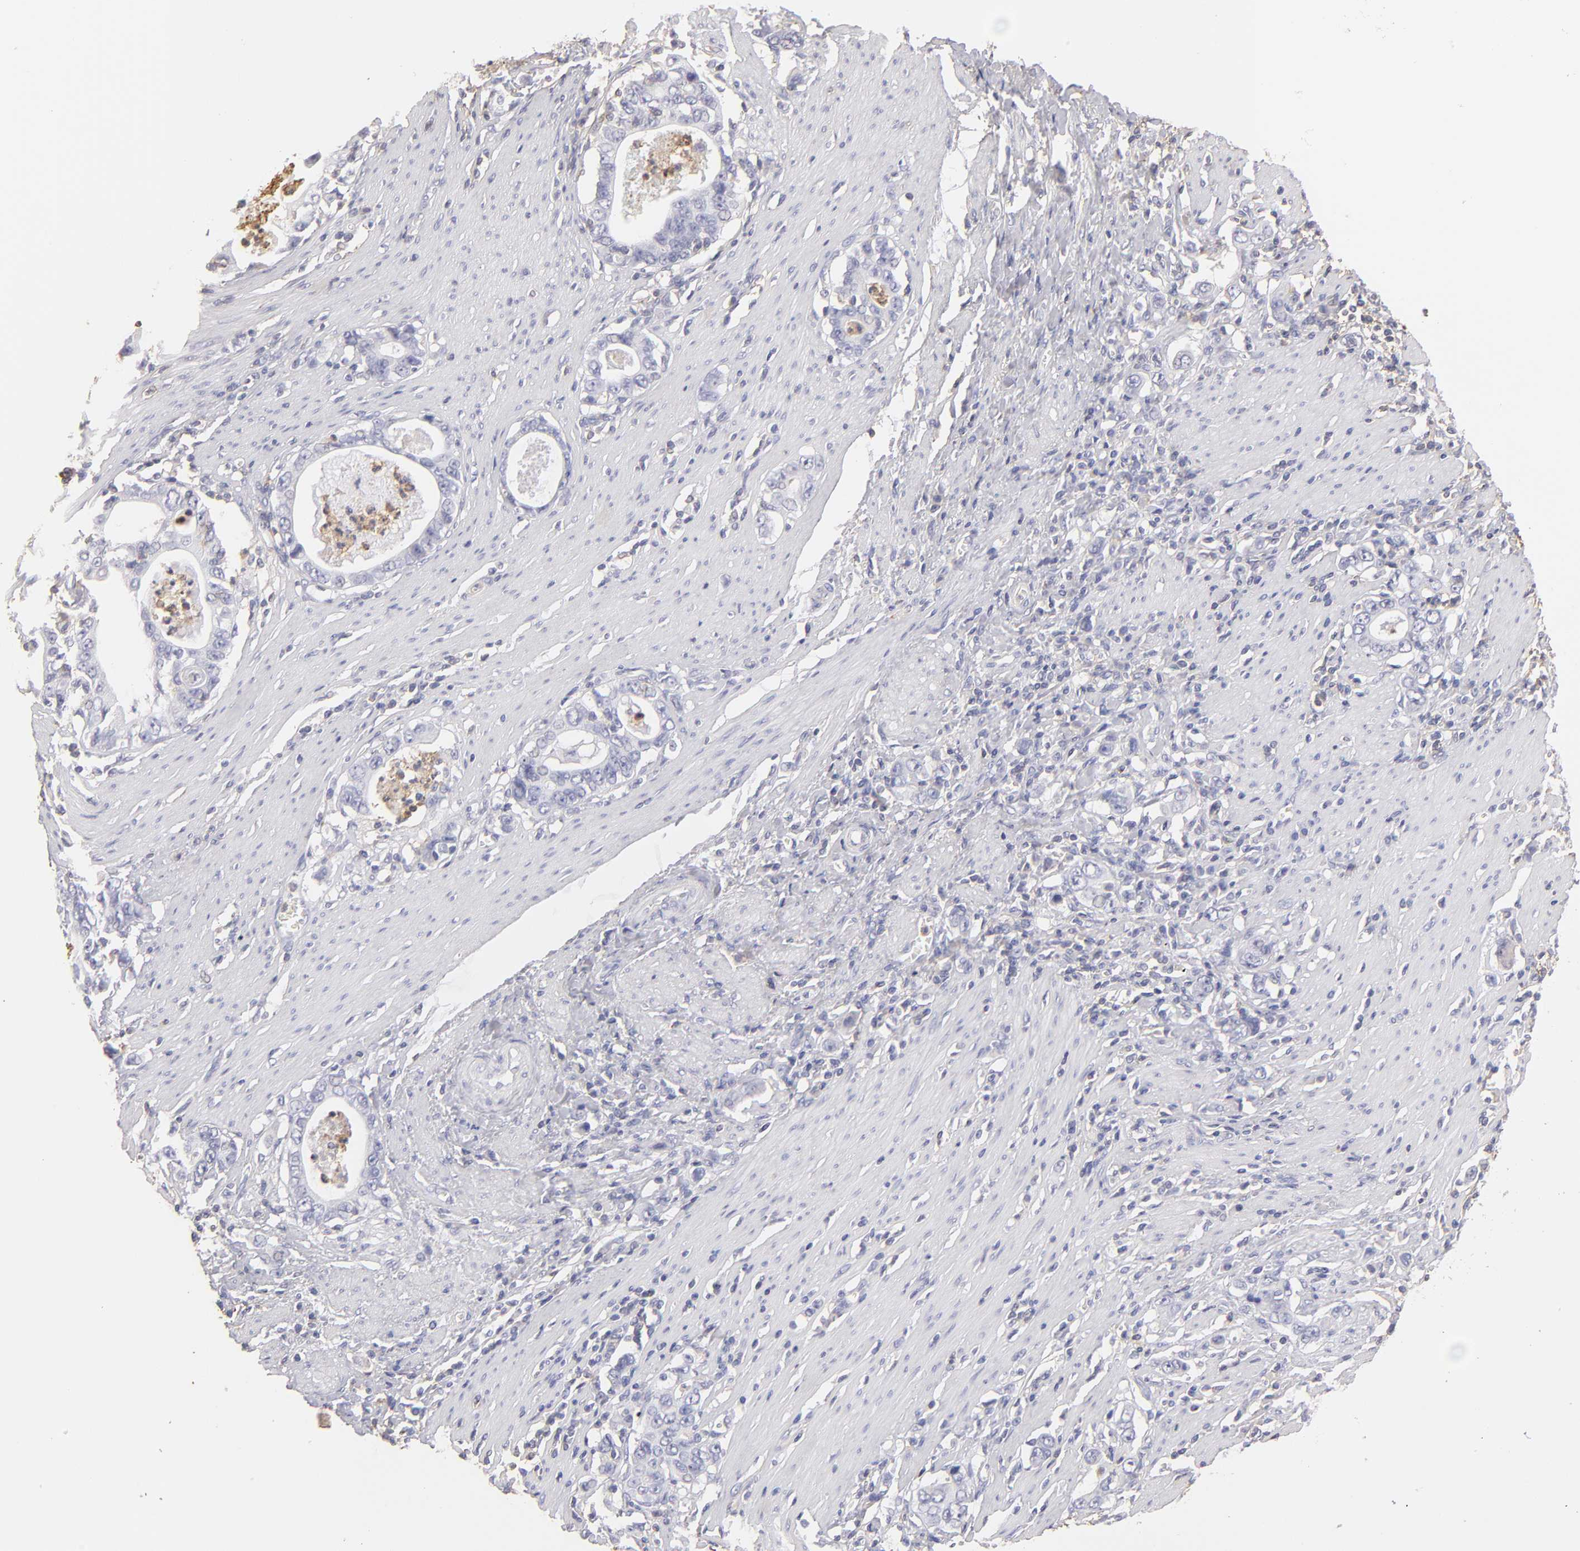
{"staining": {"intensity": "negative", "quantity": "none", "location": "none"}, "tissue": "stomach cancer", "cell_type": "Tumor cells", "image_type": "cancer", "snomed": [{"axis": "morphology", "description": "Adenocarcinoma, NOS"}, {"axis": "topography", "description": "Stomach, lower"}], "caption": "This is a histopathology image of immunohistochemistry (IHC) staining of adenocarcinoma (stomach), which shows no staining in tumor cells.", "gene": "ABCB1", "patient": {"sex": "female", "age": 72}}